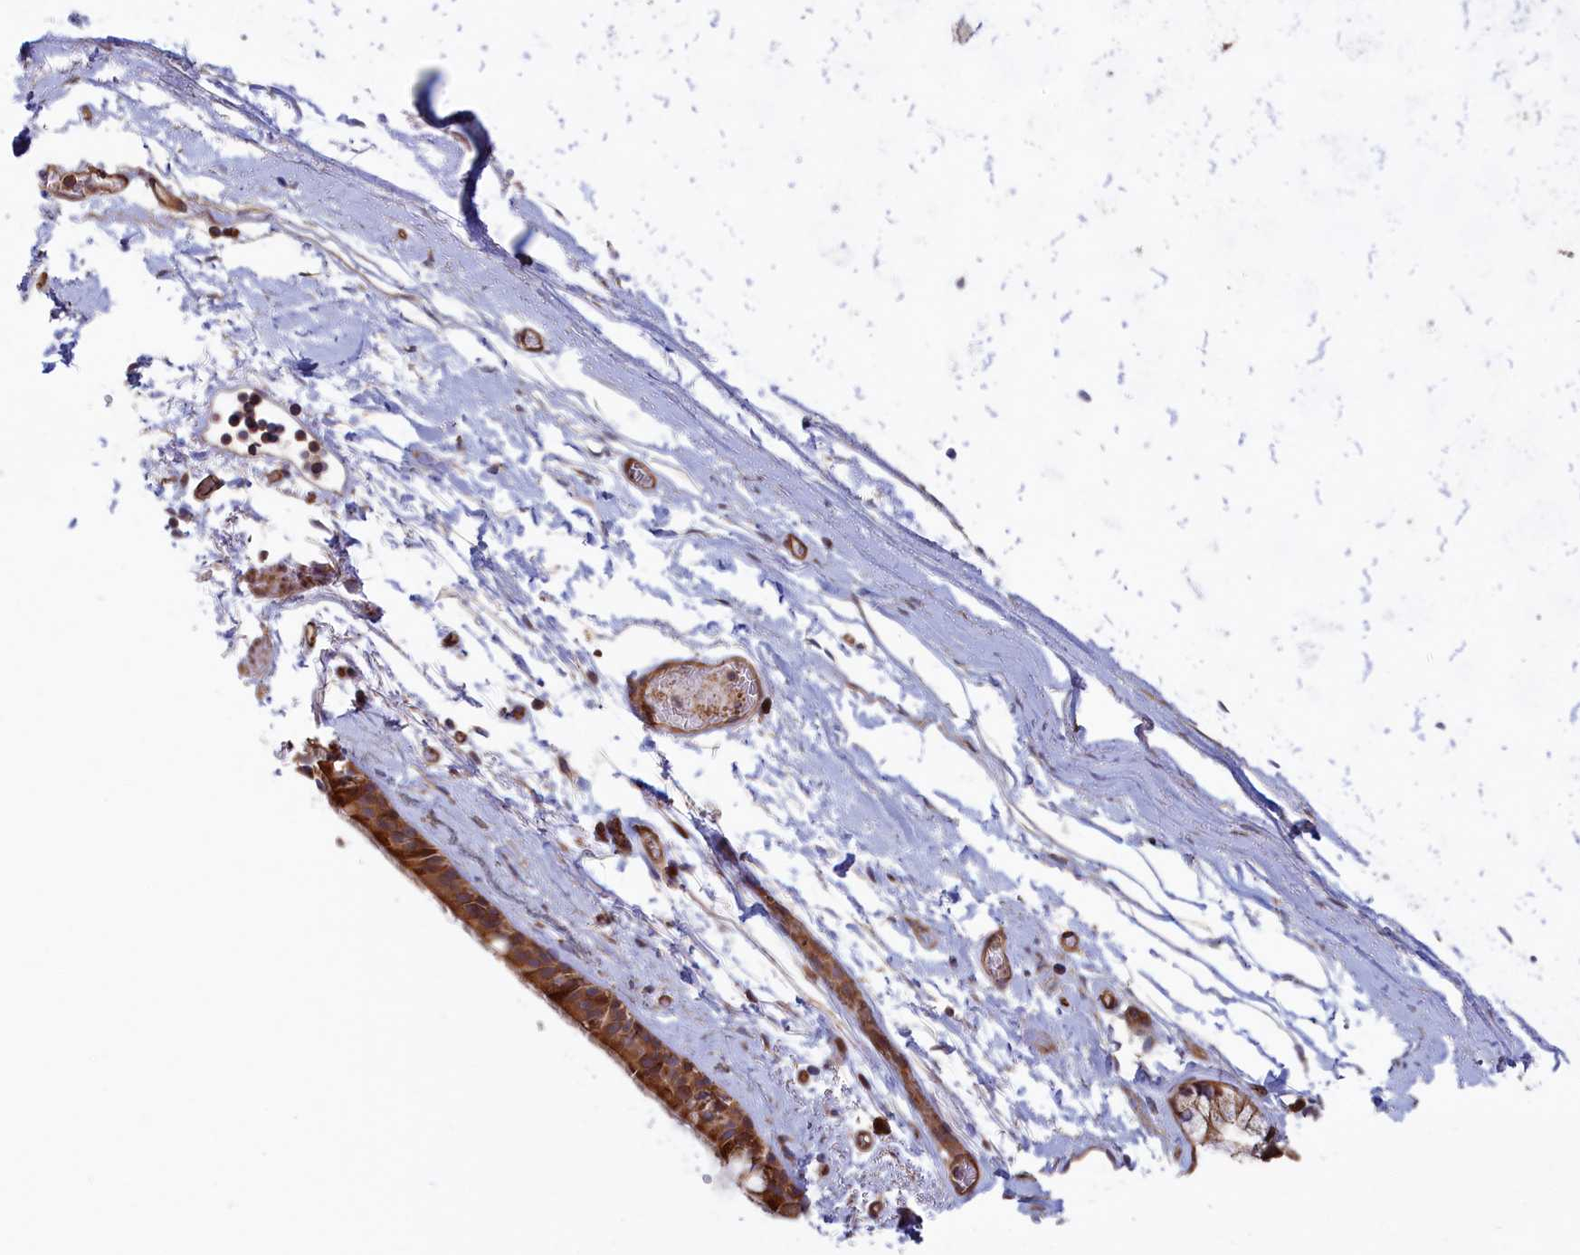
{"staining": {"intensity": "moderate", "quantity": ">75%", "location": "cytoplasmic/membranous"}, "tissue": "bronchus", "cell_type": "Respiratory epithelial cells", "image_type": "normal", "snomed": [{"axis": "morphology", "description": "Normal tissue, NOS"}, {"axis": "topography", "description": "Cartilage tissue"}], "caption": "Protein positivity by immunohistochemistry (IHC) demonstrates moderate cytoplasmic/membranous positivity in approximately >75% of respiratory epithelial cells in benign bronchus.", "gene": "RILPL1", "patient": {"sex": "male", "age": 63}}